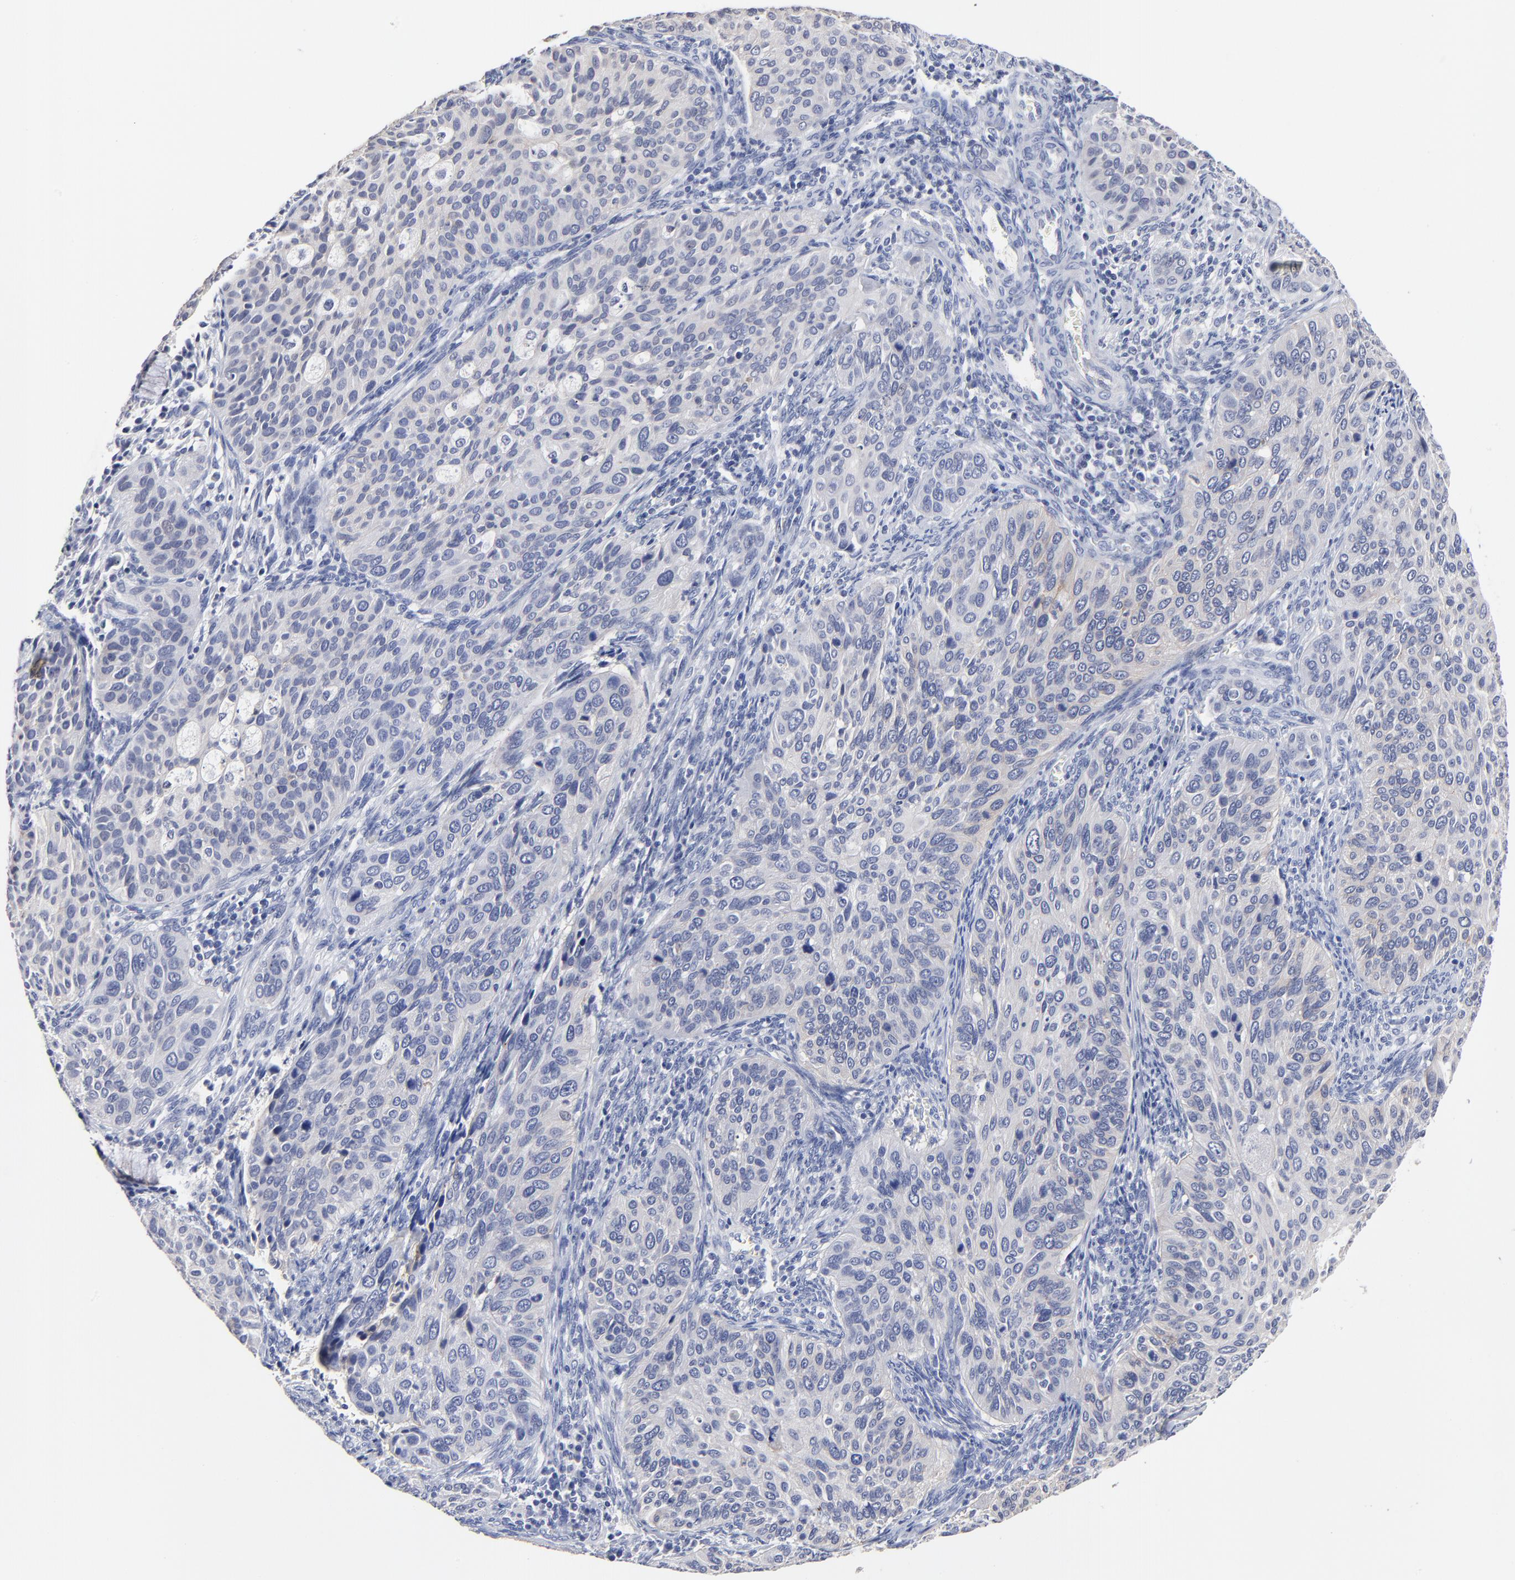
{"staining": {"intensity": "negative", "quantity": "none", "location": "none"}, "tissue": "cervical cancer", "cell_type": "Tumor cells", "image_type": "cancer", "snomed": [{"axis": "morphology", "description": "Squamous cell carcinoma, NOS"}, {"axis": "topography", "description": "Cervix"}], "caption": "Squamous cell carcinoma (cervical) stained for a protein using IHC reveals no positivity tumor cells.", "gene": "CXADR", "patient": {"sex": "female", "age": 57}}